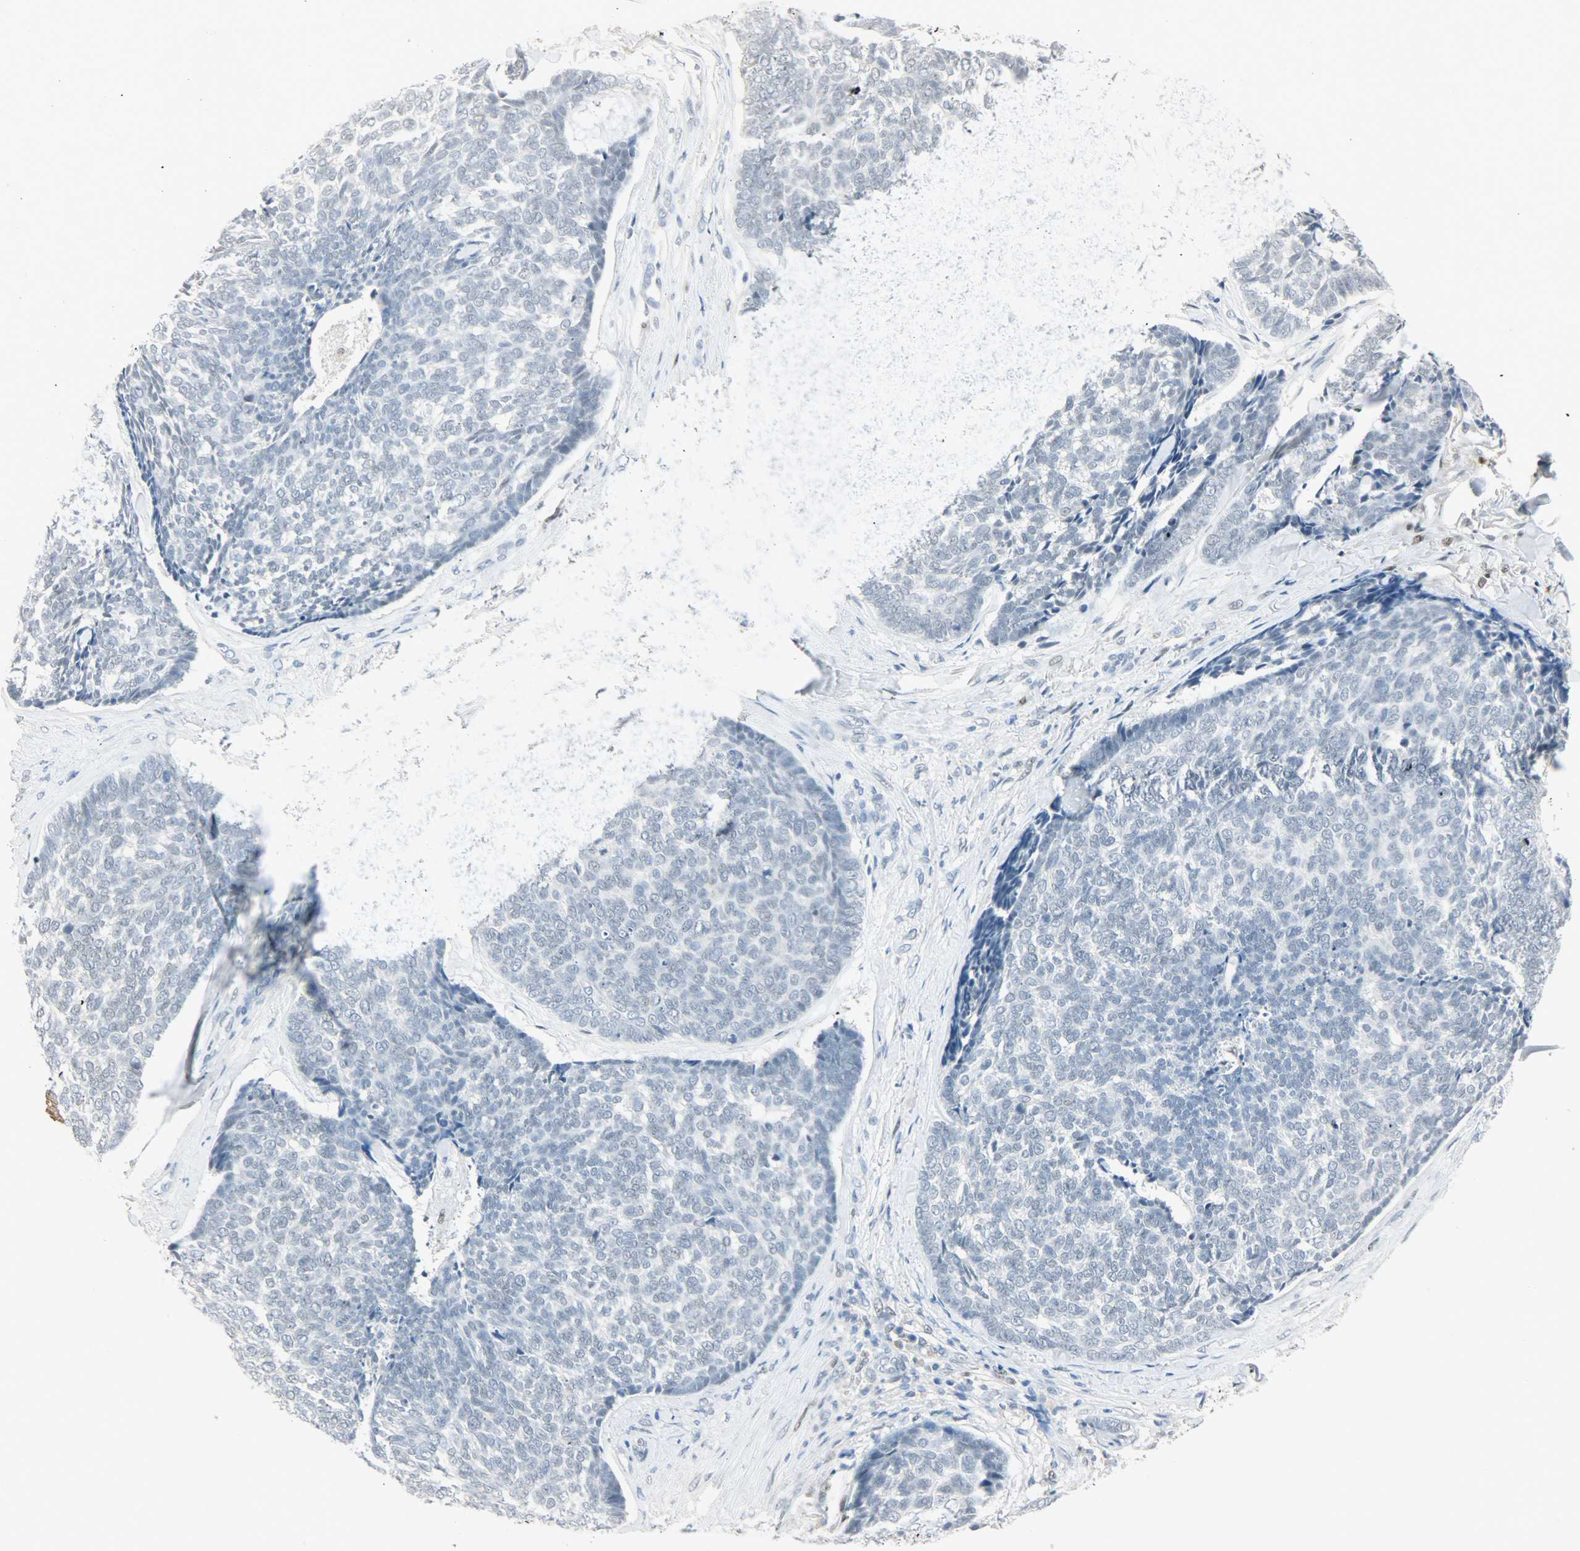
{"staining": {"intensity": "negative", "quantity": "none", "location": "none"}, "tissue": "skin cancer", "cell_type": "Tumor cells", "image_type": "cancer", "snomed": [{"axis": "morphology", "description": "Basal cell carcinoma"}, {"axis": "topography", "description": "Skin"}], "caption": "This is a image of IHC staining of basal cell carcinoma (skin), which shows no staining in tumor cells.", "gene": "PPARG", "patient": {"sex": "male", "age": 84}}